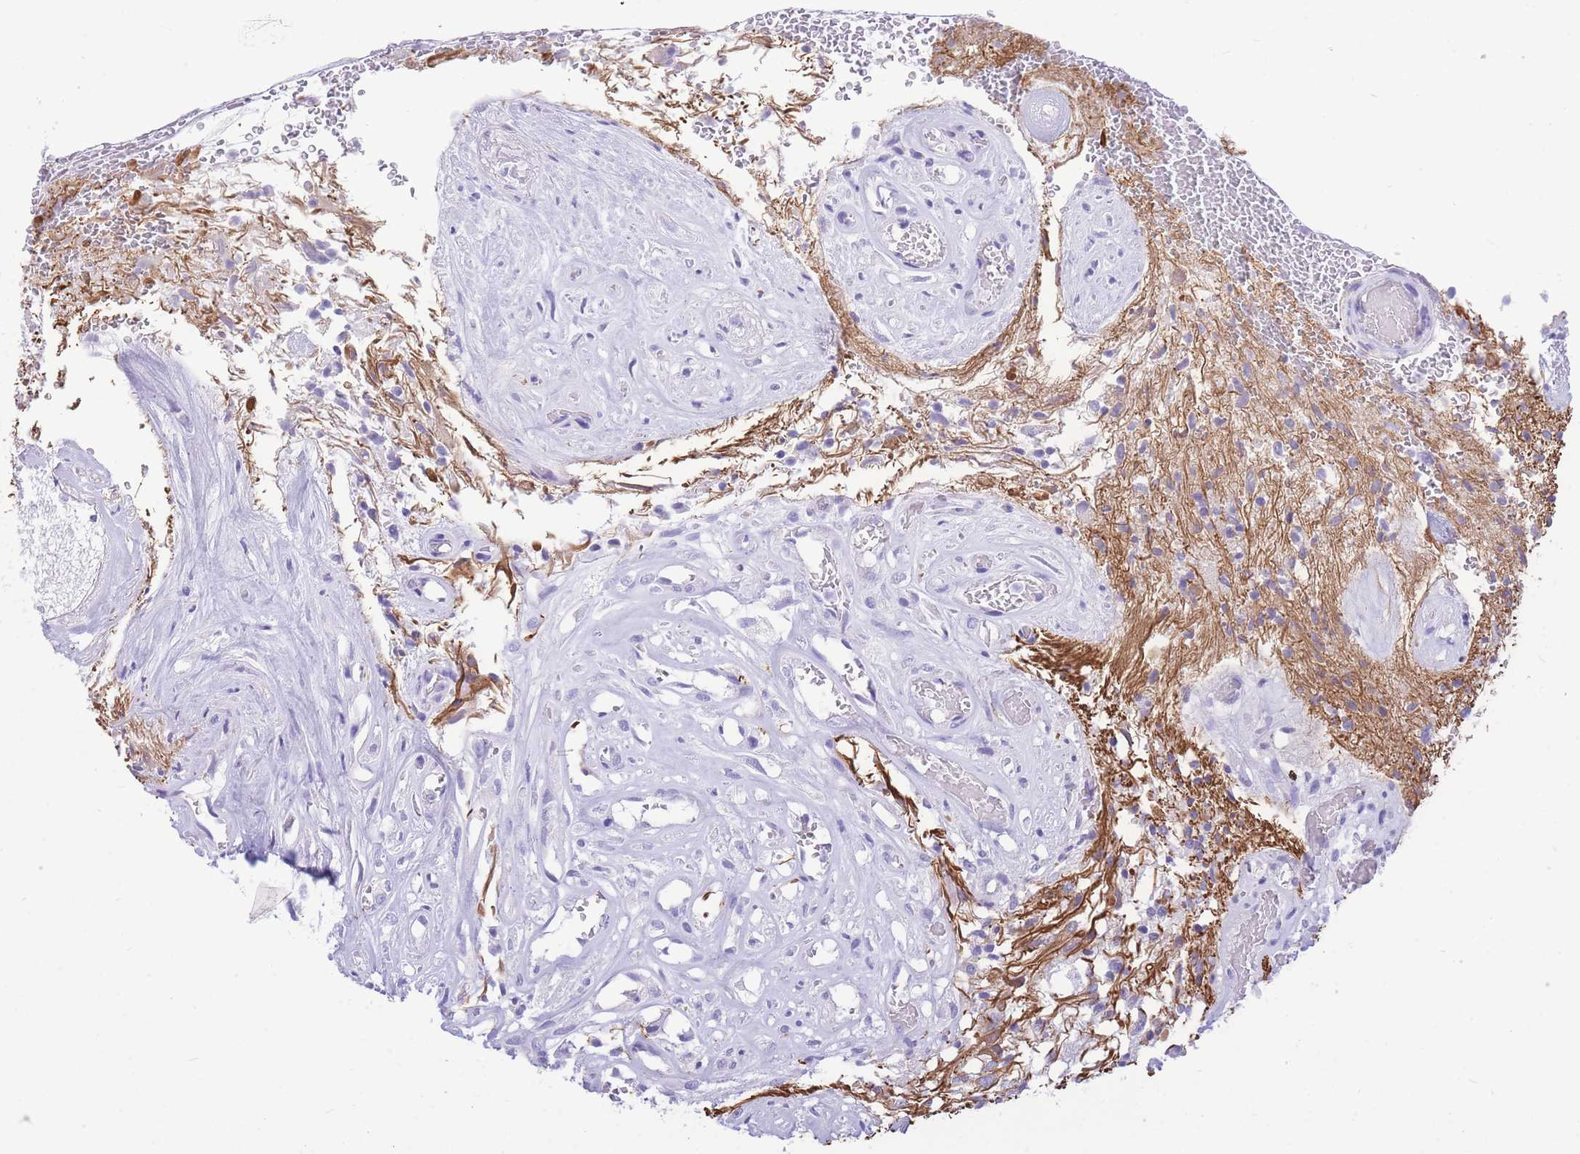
{"staining": {"intensity": "negative", "quantity": "none", "location": "none"}, "tissue": "glioma", "cell_type": "Tumor cells", "image_type": "cancer", "snomed": [{"axis": "morphology", "description": "Glioma, malignant, High grade"}, {"axis": "topography", "description": "Brain"}], "caption": "There is no significant expression in tumor cells of glioma.", "gene": "ZNF311", "patient": {"sex": "male", "age": 56}}